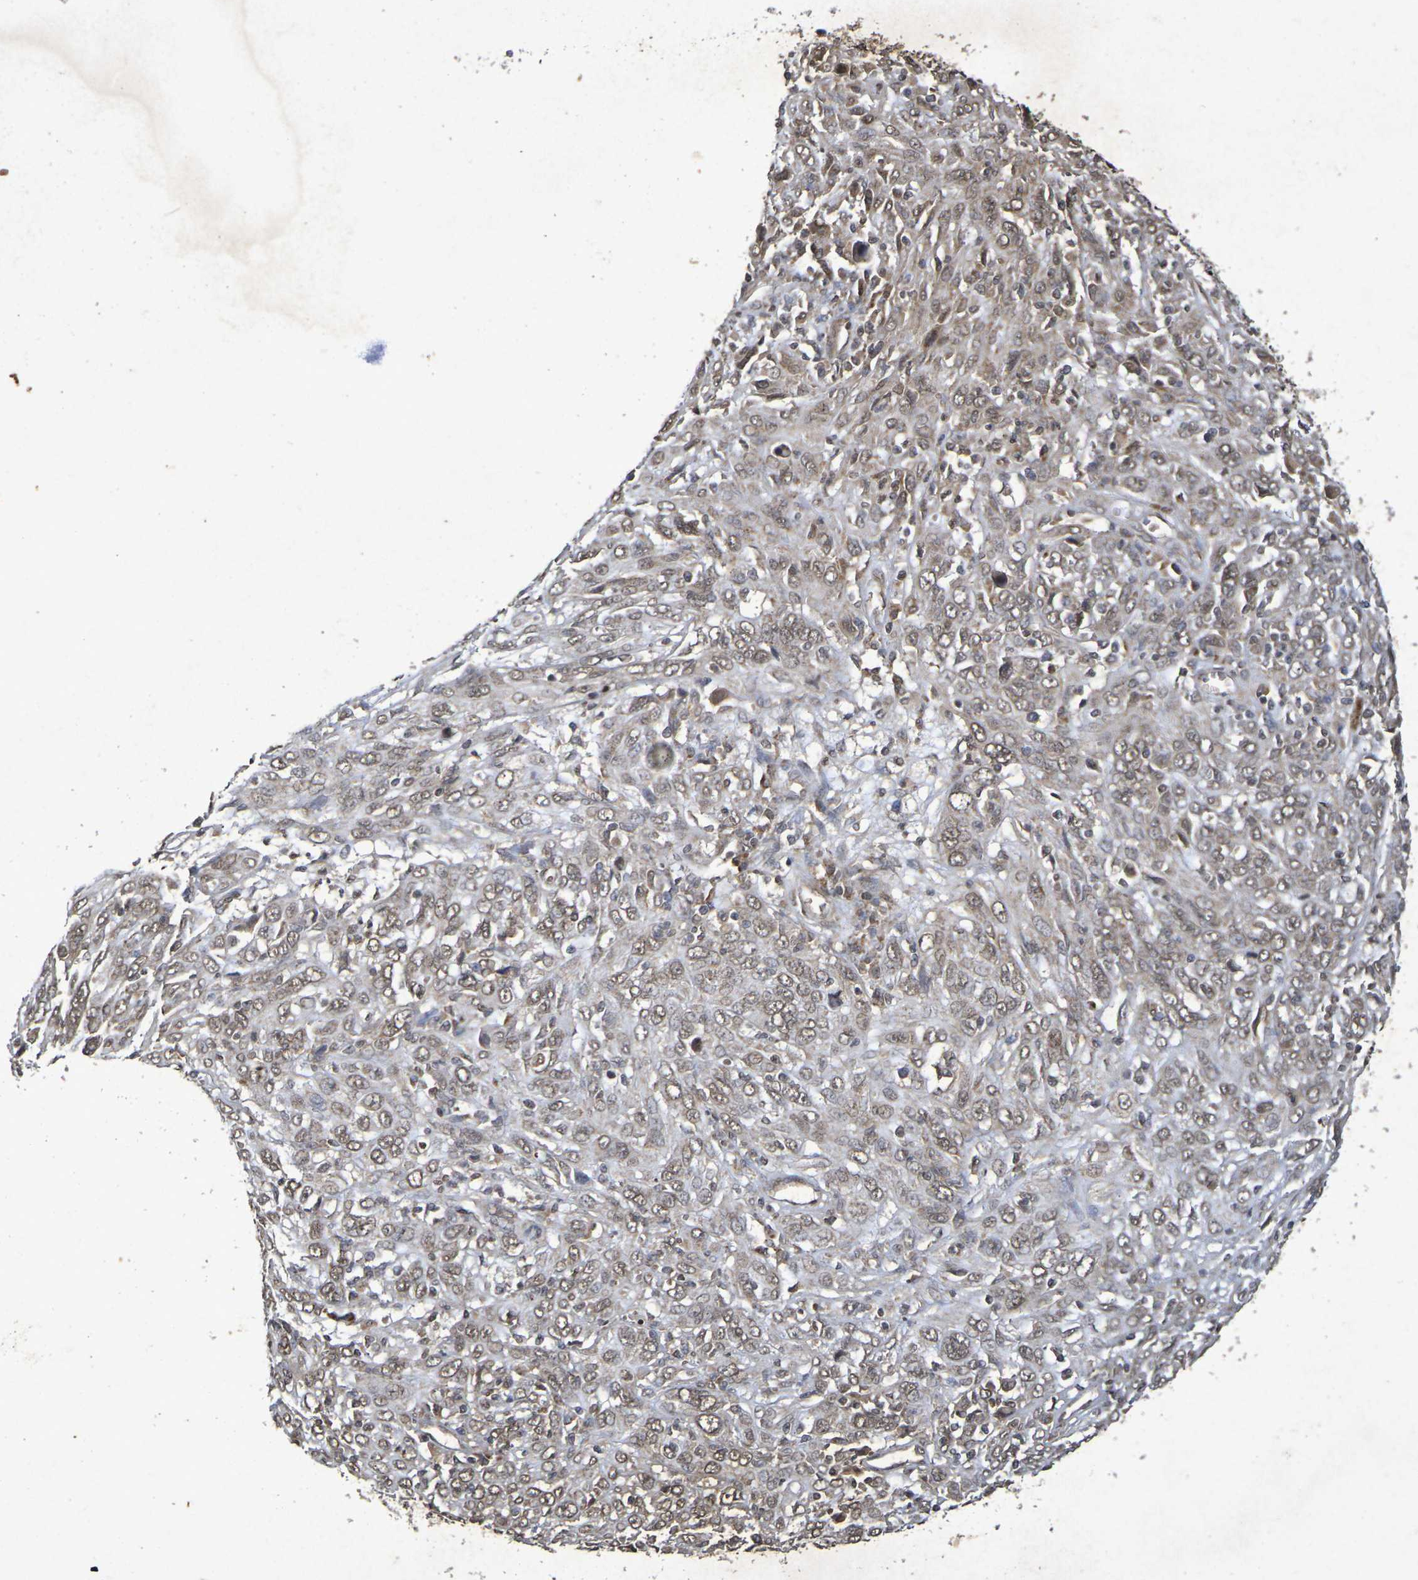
{"staining": {"intensity": "moderate", "quantity": ">75%", "location": "nuclear"}, "tissue": "cervical cancer", "cell_type": "Tumor cells", "image_type": "cancer", "snomed": [{"axis": "morphology", "description": "Squamous cell carcinoma, NOS"}, {"axis": "topography", "description": "Cervix"}], "caption": "Immunohistochemical staining of squamous cell carcinoma (cervical) shows medium levels of moderate nuclear protein expression in about >75% of tumor cells.", "gene": "GUCY1A2", "patient": {"sex": "female", "age": 46}}